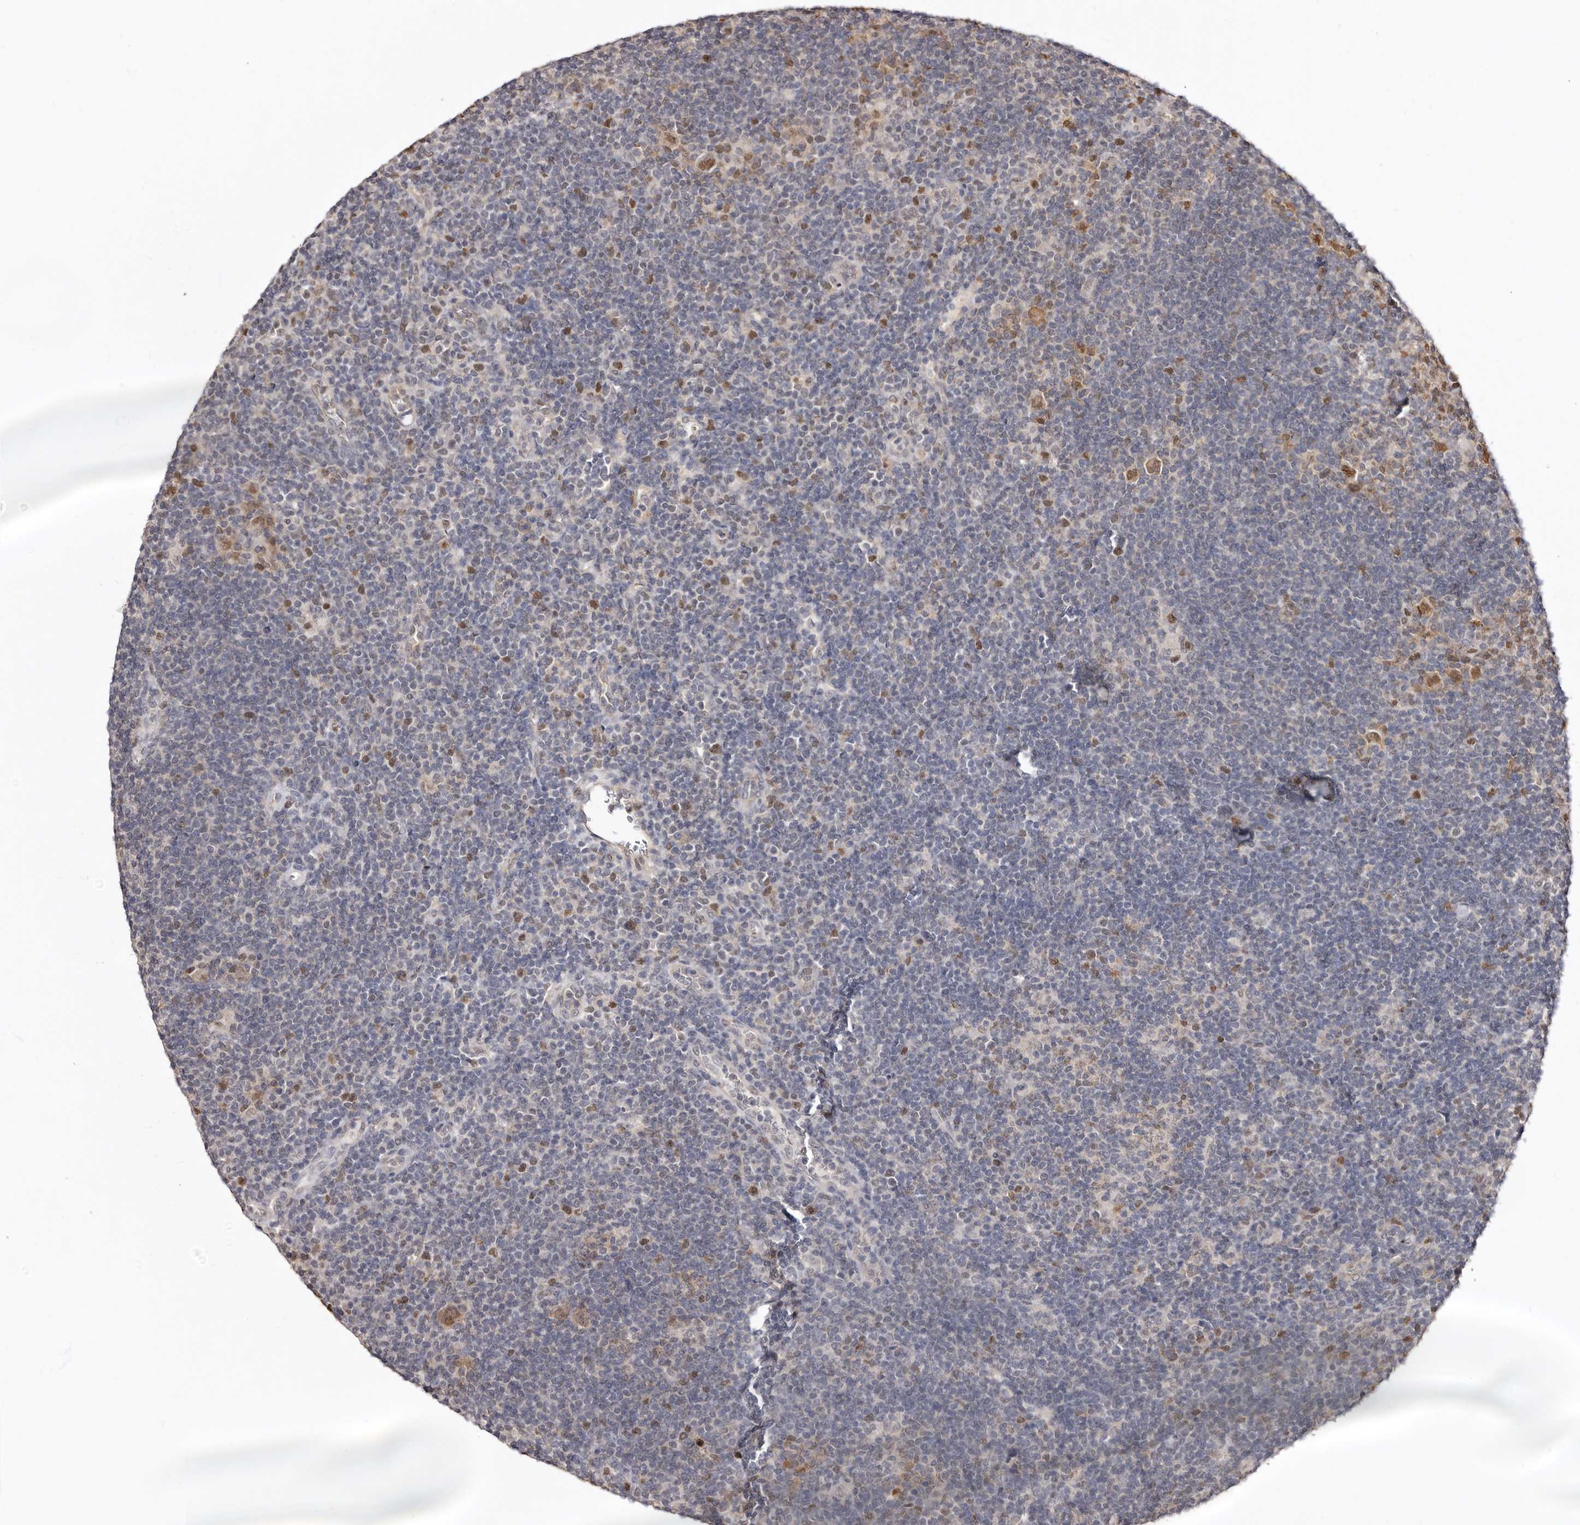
{"staining": {"intensity": "moderate", "quantity": ">75%", "location": "nuclear"}, "tissue": "lymphoma", "cell_type": "Tumor cells", "image_type": "cancer", "snomed": [{"axis": "morphology", "description": "Hodgkin's disease, NOS"}, {"axis": "topography", "description": "Lymph node"}], "caption": "Lymphoma stained with immunohistochemistry displays moderate nuclear expression in about >75% of tumor cells.", "gene": "NOTCH1", "patient": {"sex": "female", "age": 57}}